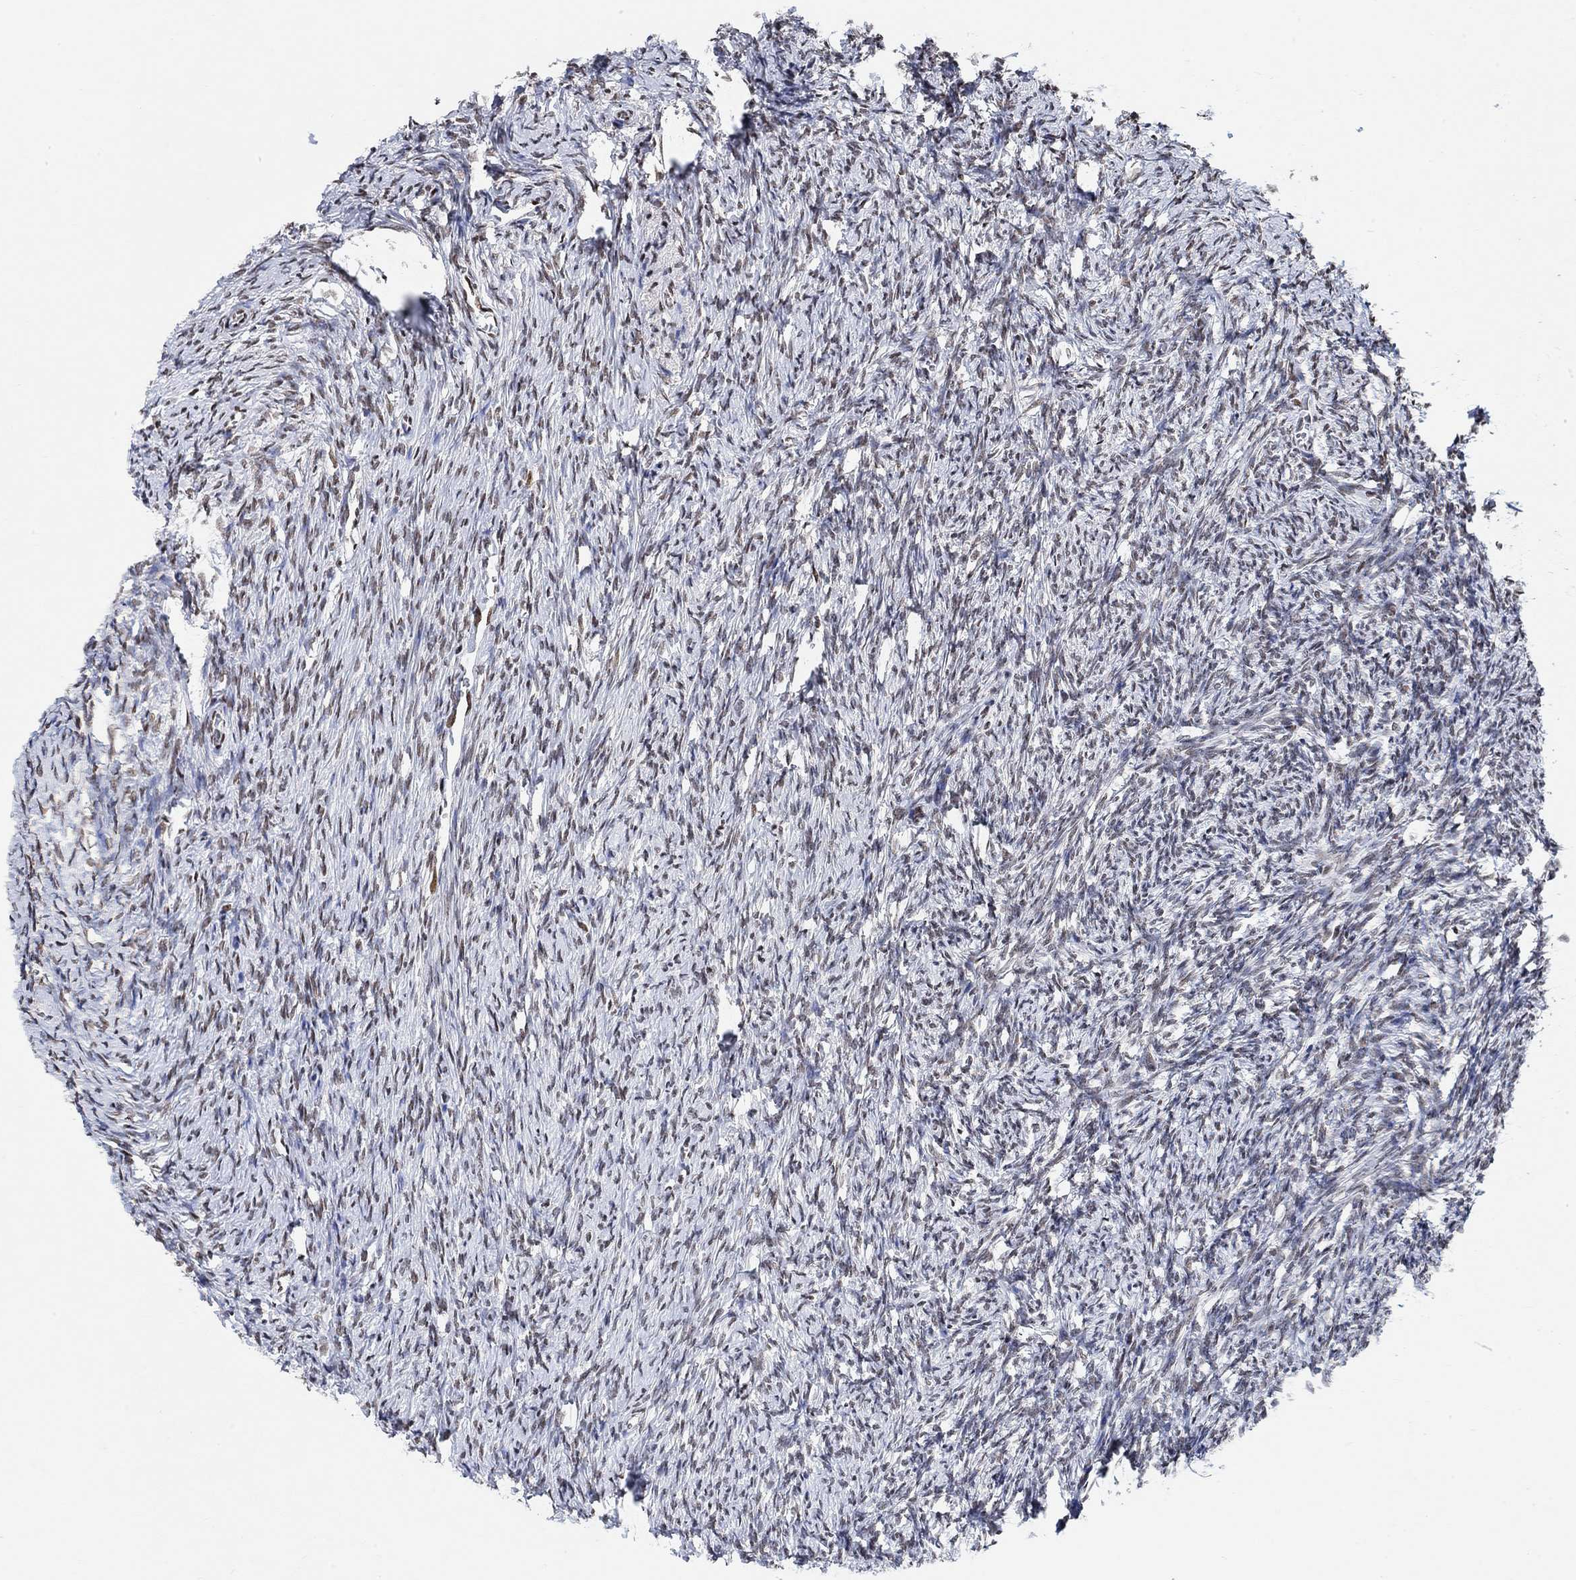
{"staining": {"intensity": "weak", "quantity": "25%-75%", "location": "nuclear"}, "tissue": "ovary", "cell_type": "Ovarian stroma cells", "image_type": "normal", "snomed": [{"axis": "morphology", "description": "Normal tissue, NOS"}, {"axis": "topography", "description": "Ovary"}], "caption": "Immunohistochemical staining of normal human ovary shows weak nuclear protein expression in about 25%-75% of ovarian stroma cells.", "gene": "USP39", "patient": {"sex": "female", "age": 39}}